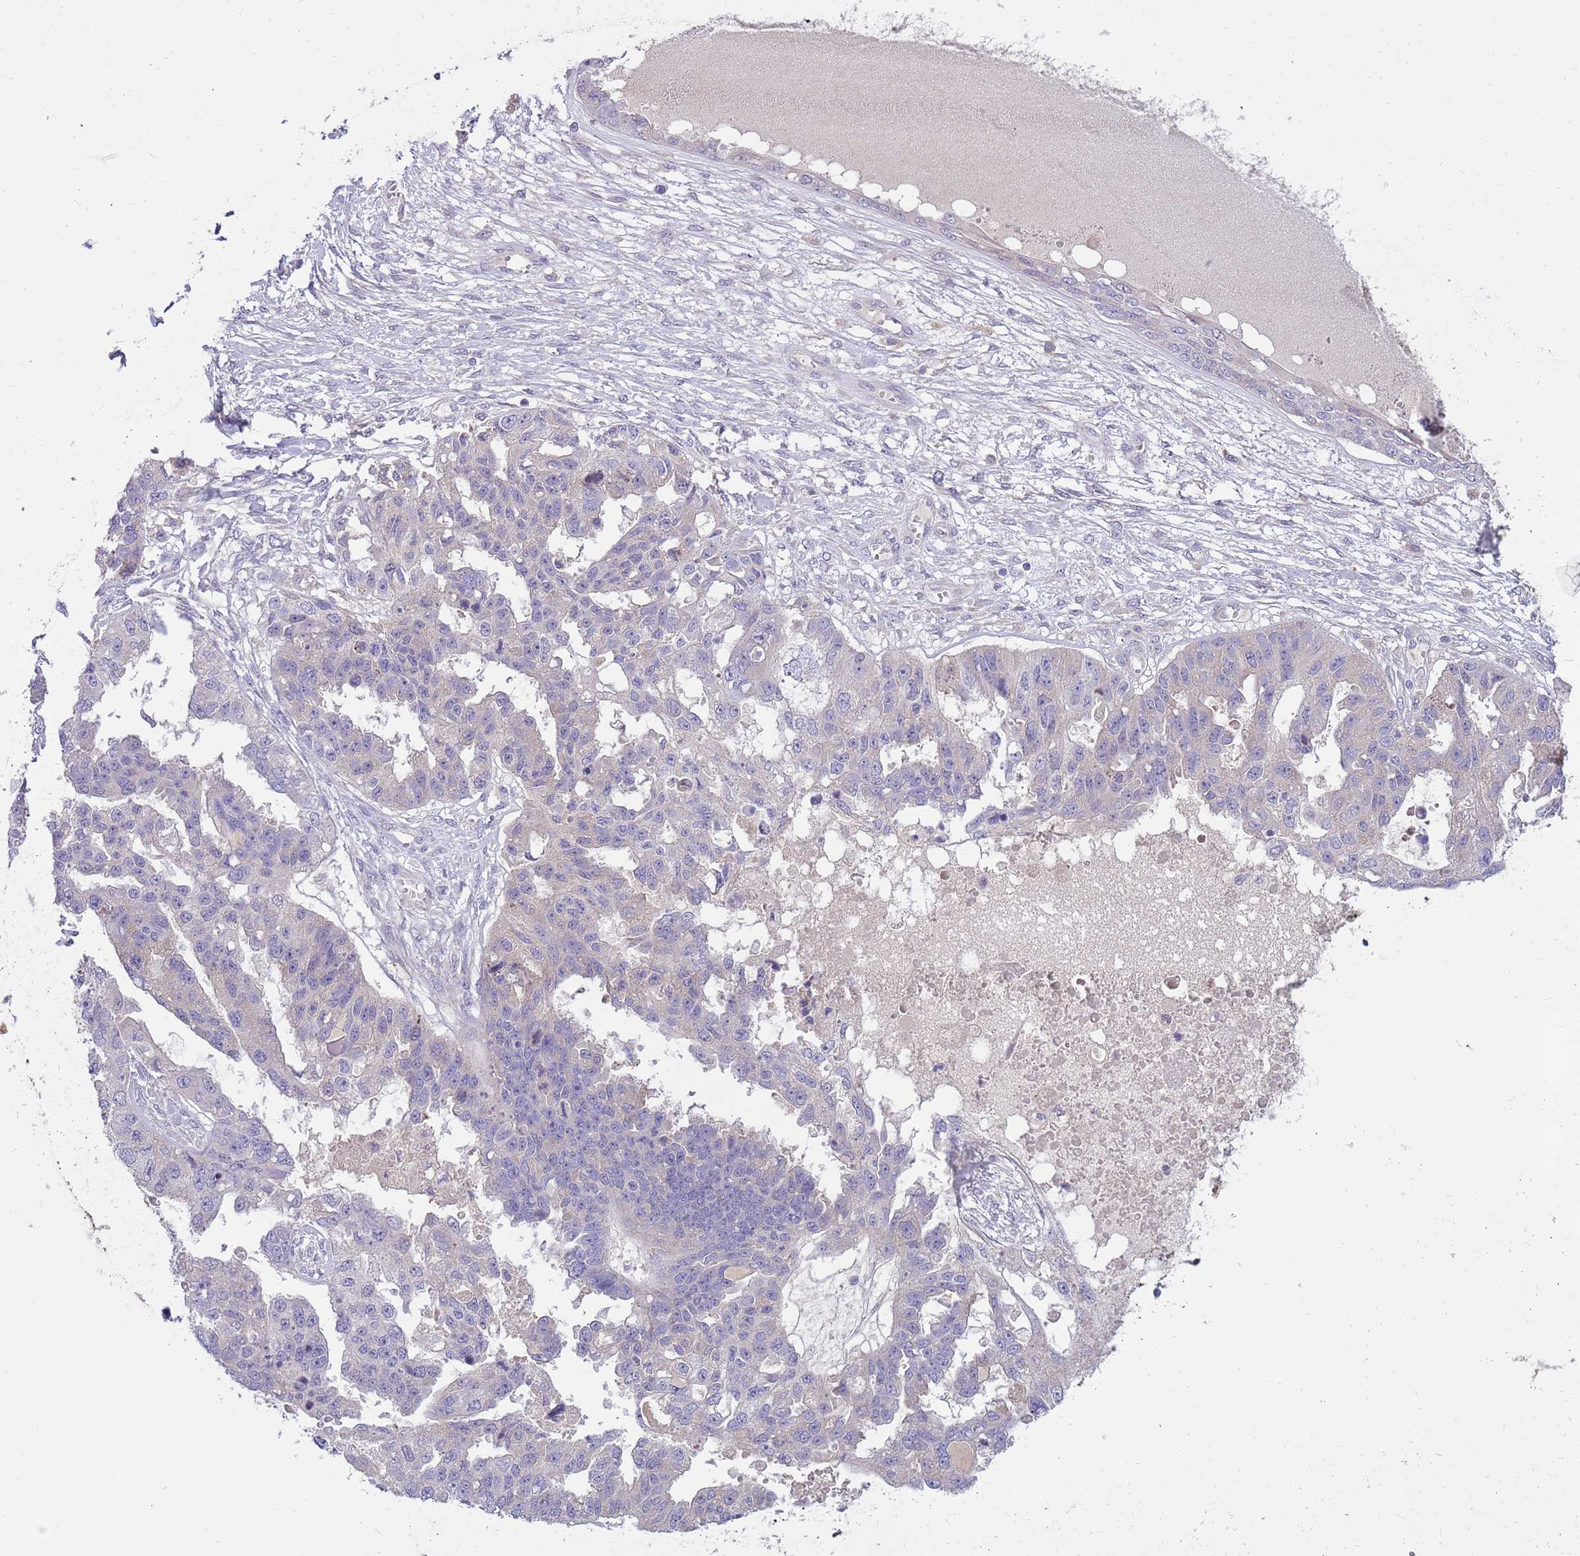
{"staining": {"intensity": "negative", "quantity": "none", "location": "none"}, "tissue": "ovarian cancer", "cell_type": "Tumor cells", "image_type": "cancer", "snomed": [{"axis": "morphology", "description": "Cystadenocarcinoma, serous, NOS"}, {"axis": "topography", "description": "Ovary"}], "caption": "A photomicrograph of human ovarian cancer is negative for staining in tumor cells. (DAB immunohistochemistry, high magnification).", "gene": "CABYR", "patient": {"sex": "female", "age": 58}}